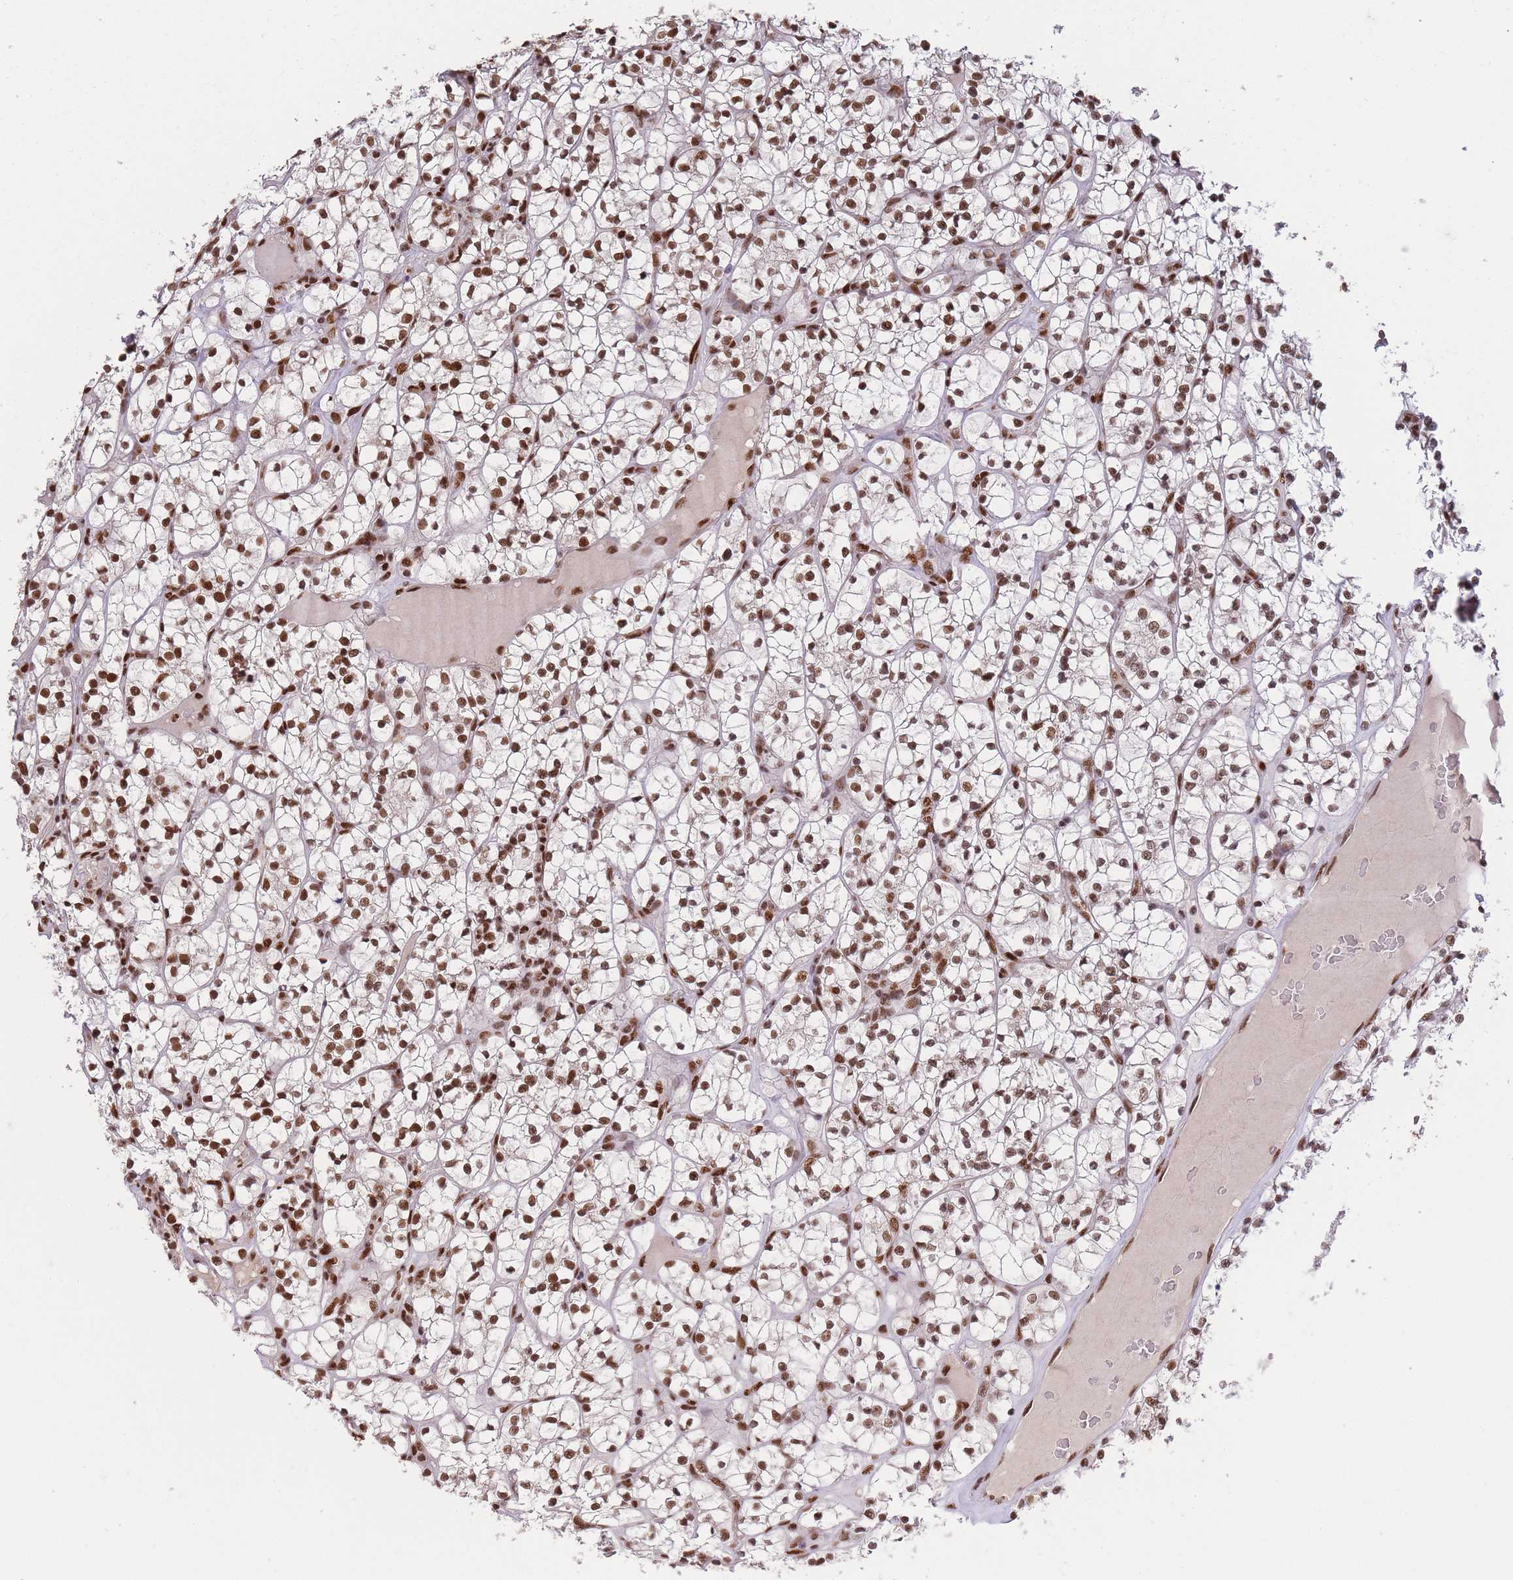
{"staining": {"intensity": "moderate", "quantity": ">75%", "location": "nuclear"}, "tissue": "renal cancer", "cell_type": "Tumor cells", "image_type": "cancer", "snomed": [{"axis": "morphology", "description": "Adenocarcinoma, NOS"}, {"axis": "topography", "description": "Kidney"}], "caption": "Tumor cells show moderate nuclear positivity in about >75% of cells in renal adenocarcinoma.", "gene": "PRKDC", "patient": {"sex": "female", "age": 64}}